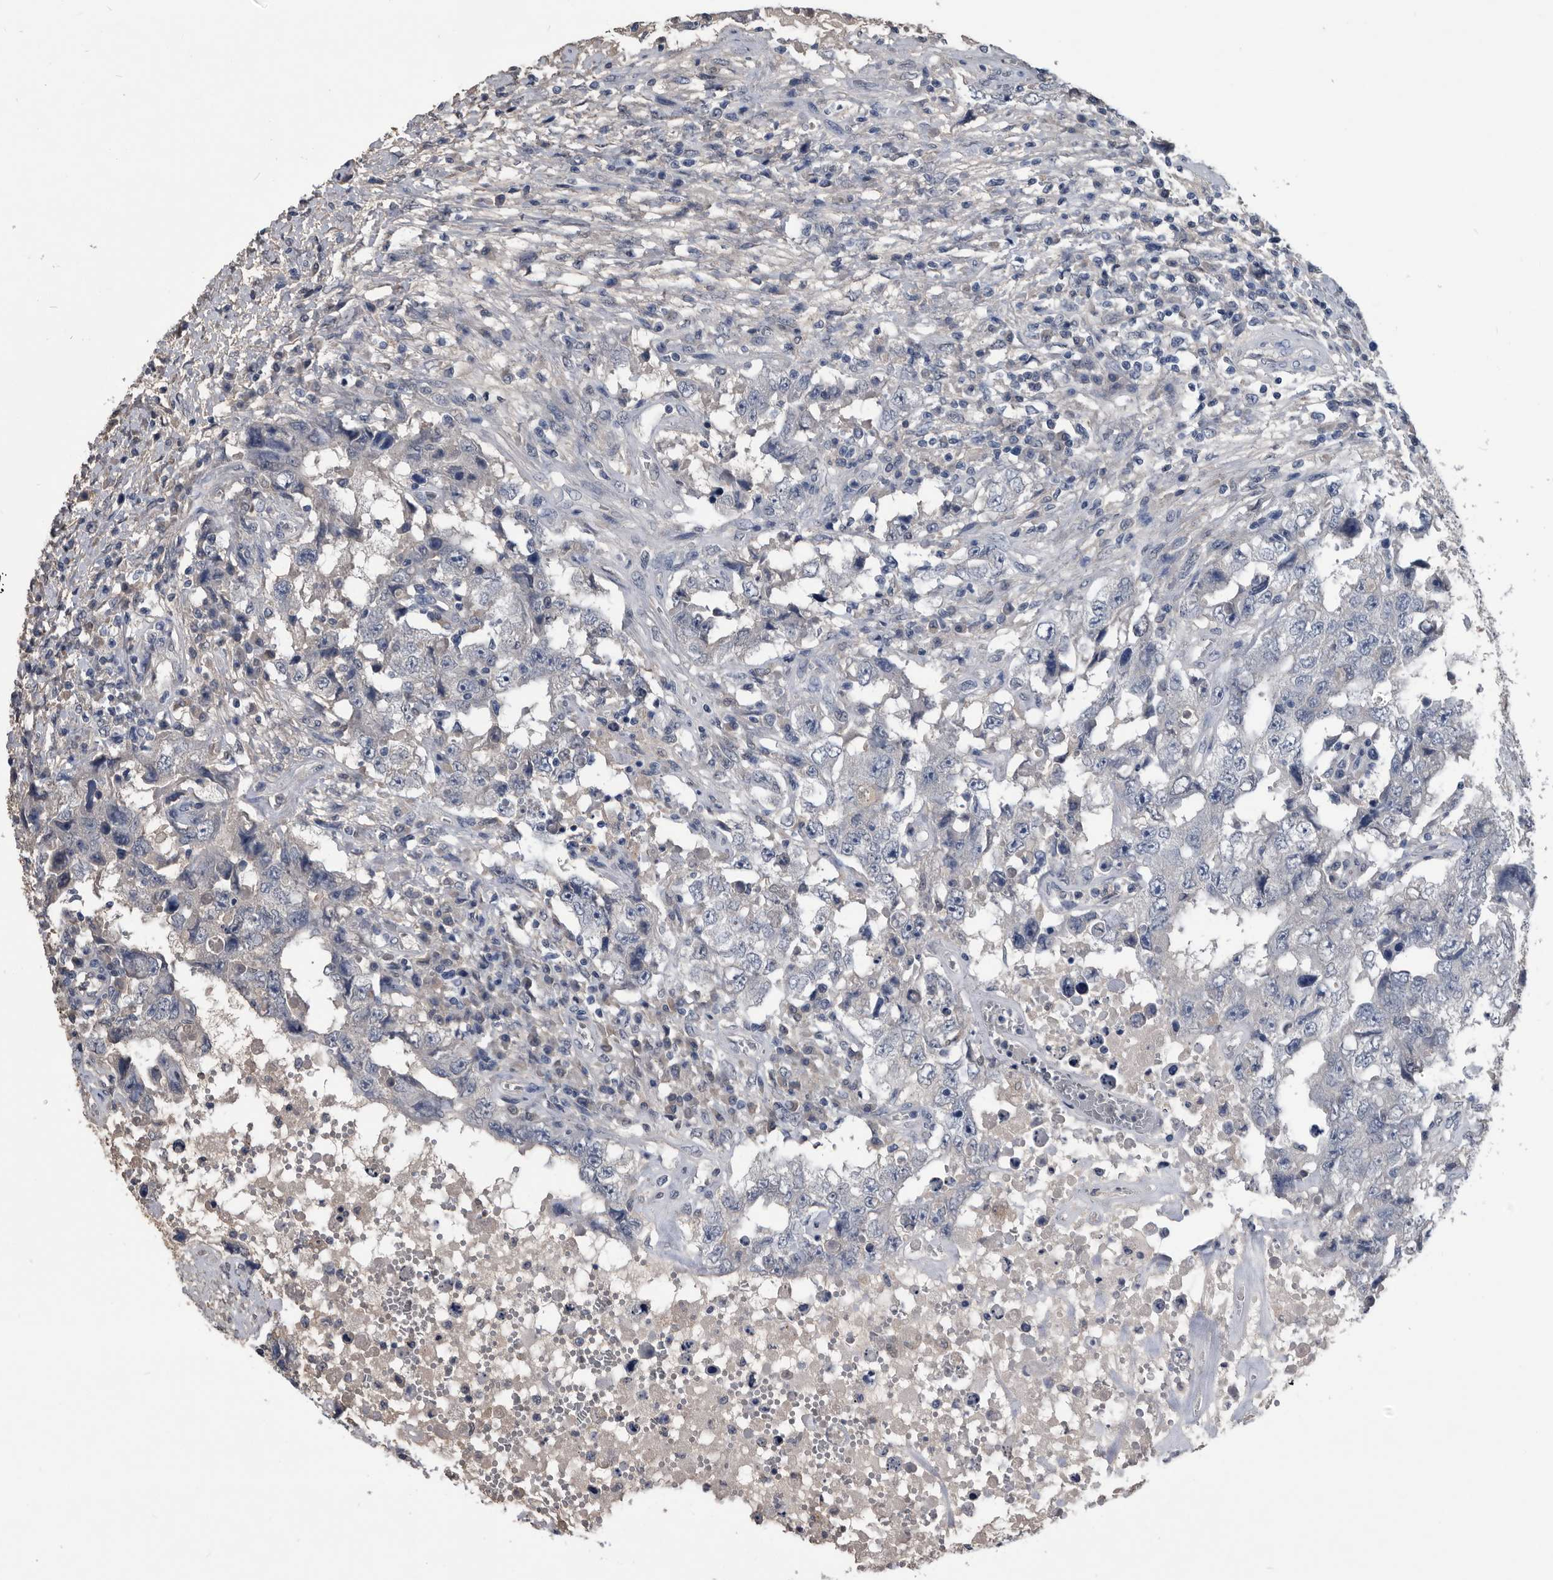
{"staining": {"intensity": "negative", "quantity": "none", "location": "none"}, "tissue": "testis cancer", "cell_type": "Tumor cells", "image_type": "cancer", "snomed": [{"axis": "morphology", "description": "Carcinoma, Embryonal, NOS"}, {"axis": "topography", "description": "Testis"}], "caption": "This is a image of IHC staining of testis cancer (embryonal carcinoma), which shows no staining in tumor cells.", "gene": "PDXK", "patient": {"sex": "male", "age": 26}}